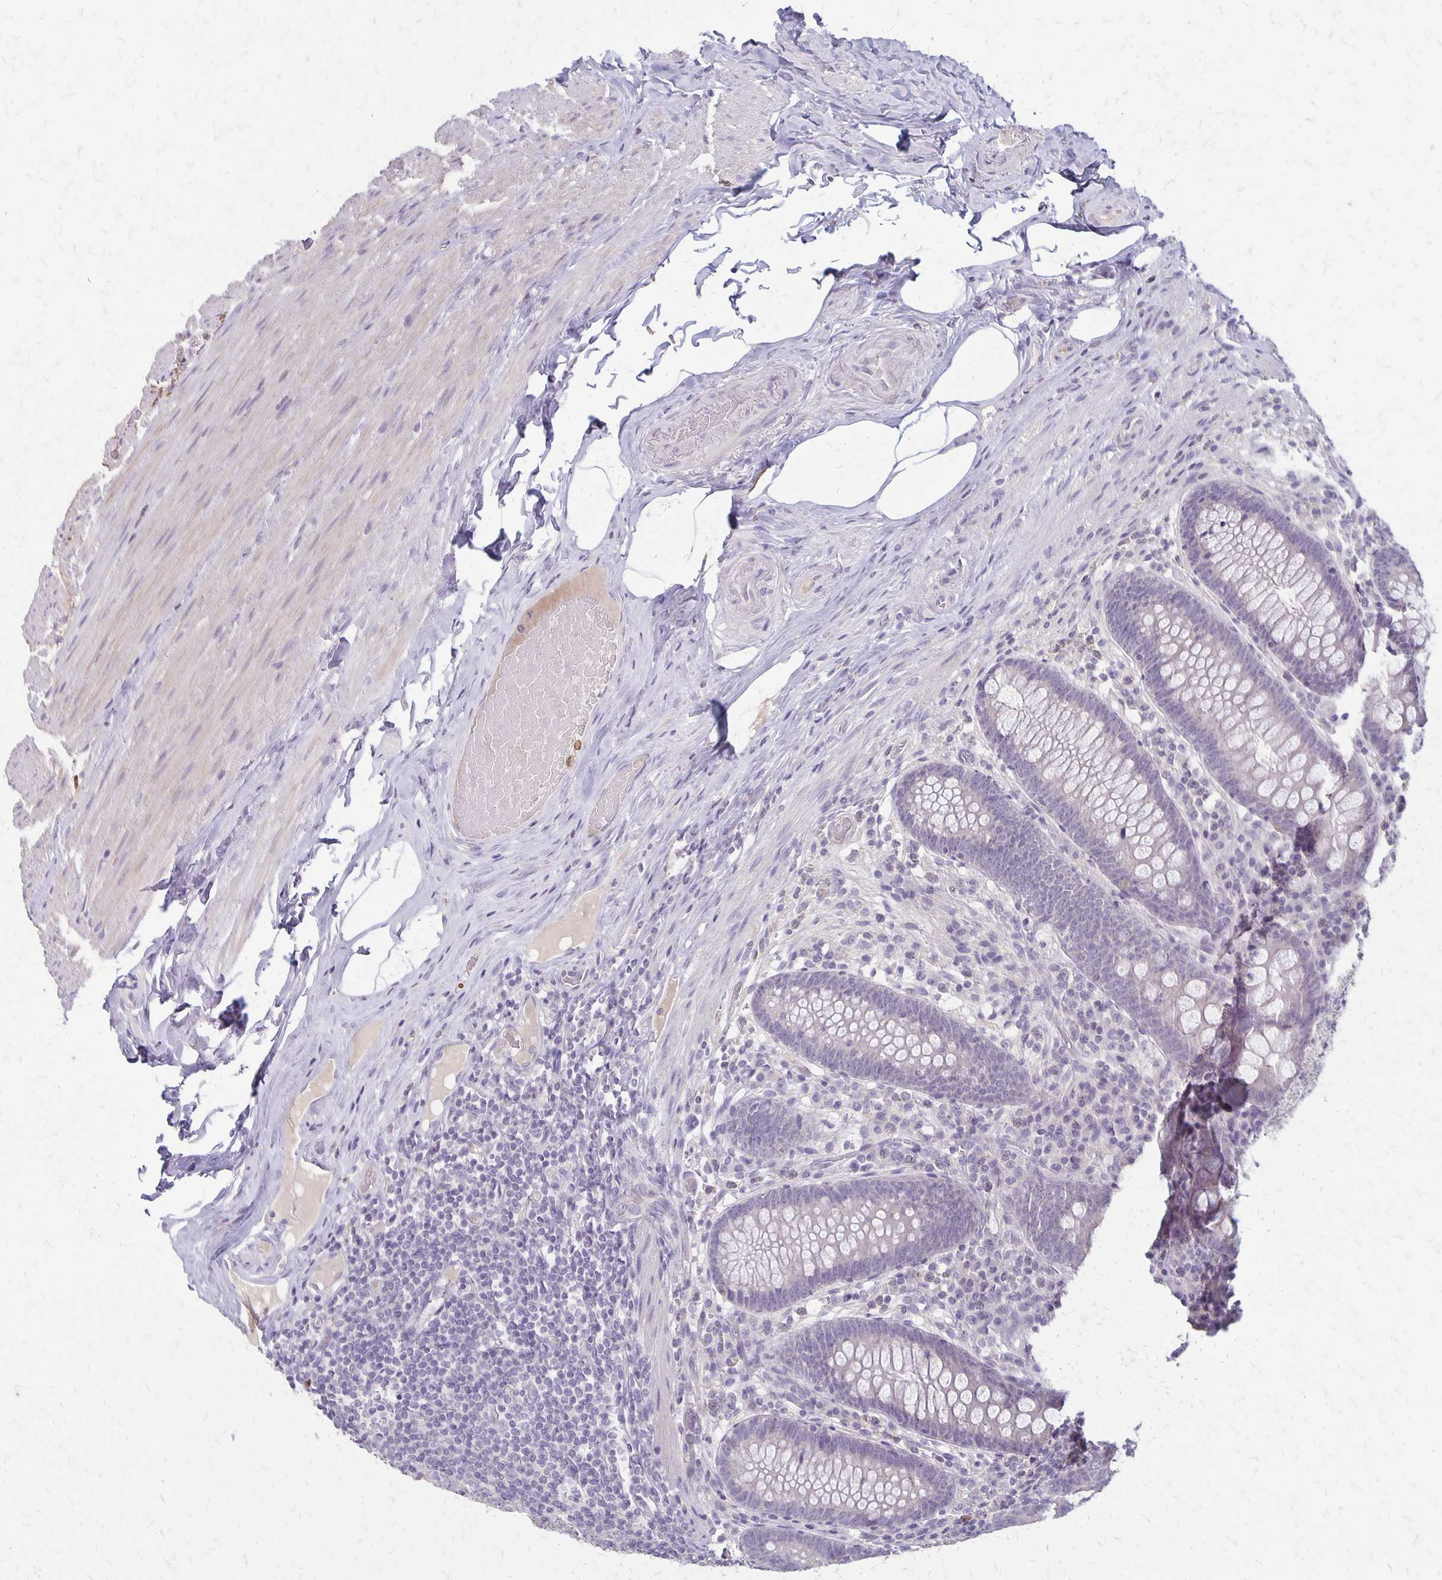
{"staining": {"intensity": "negative", "quantity": "none", "location": "none"}, "tissue": "appendix", "cell_type": "Glandular cells", "image_type": "normal", "snomed": [{"axis": "morphology", "description": "Normal tissue, NOS"}, {"axis": "topography", "description": "Appendix"}], "caption": "IHC of benign appendix reveals no staining in glandular cells.", "gene": "SEPTIN5", "patient": {"sex": "male", "age": 71}}